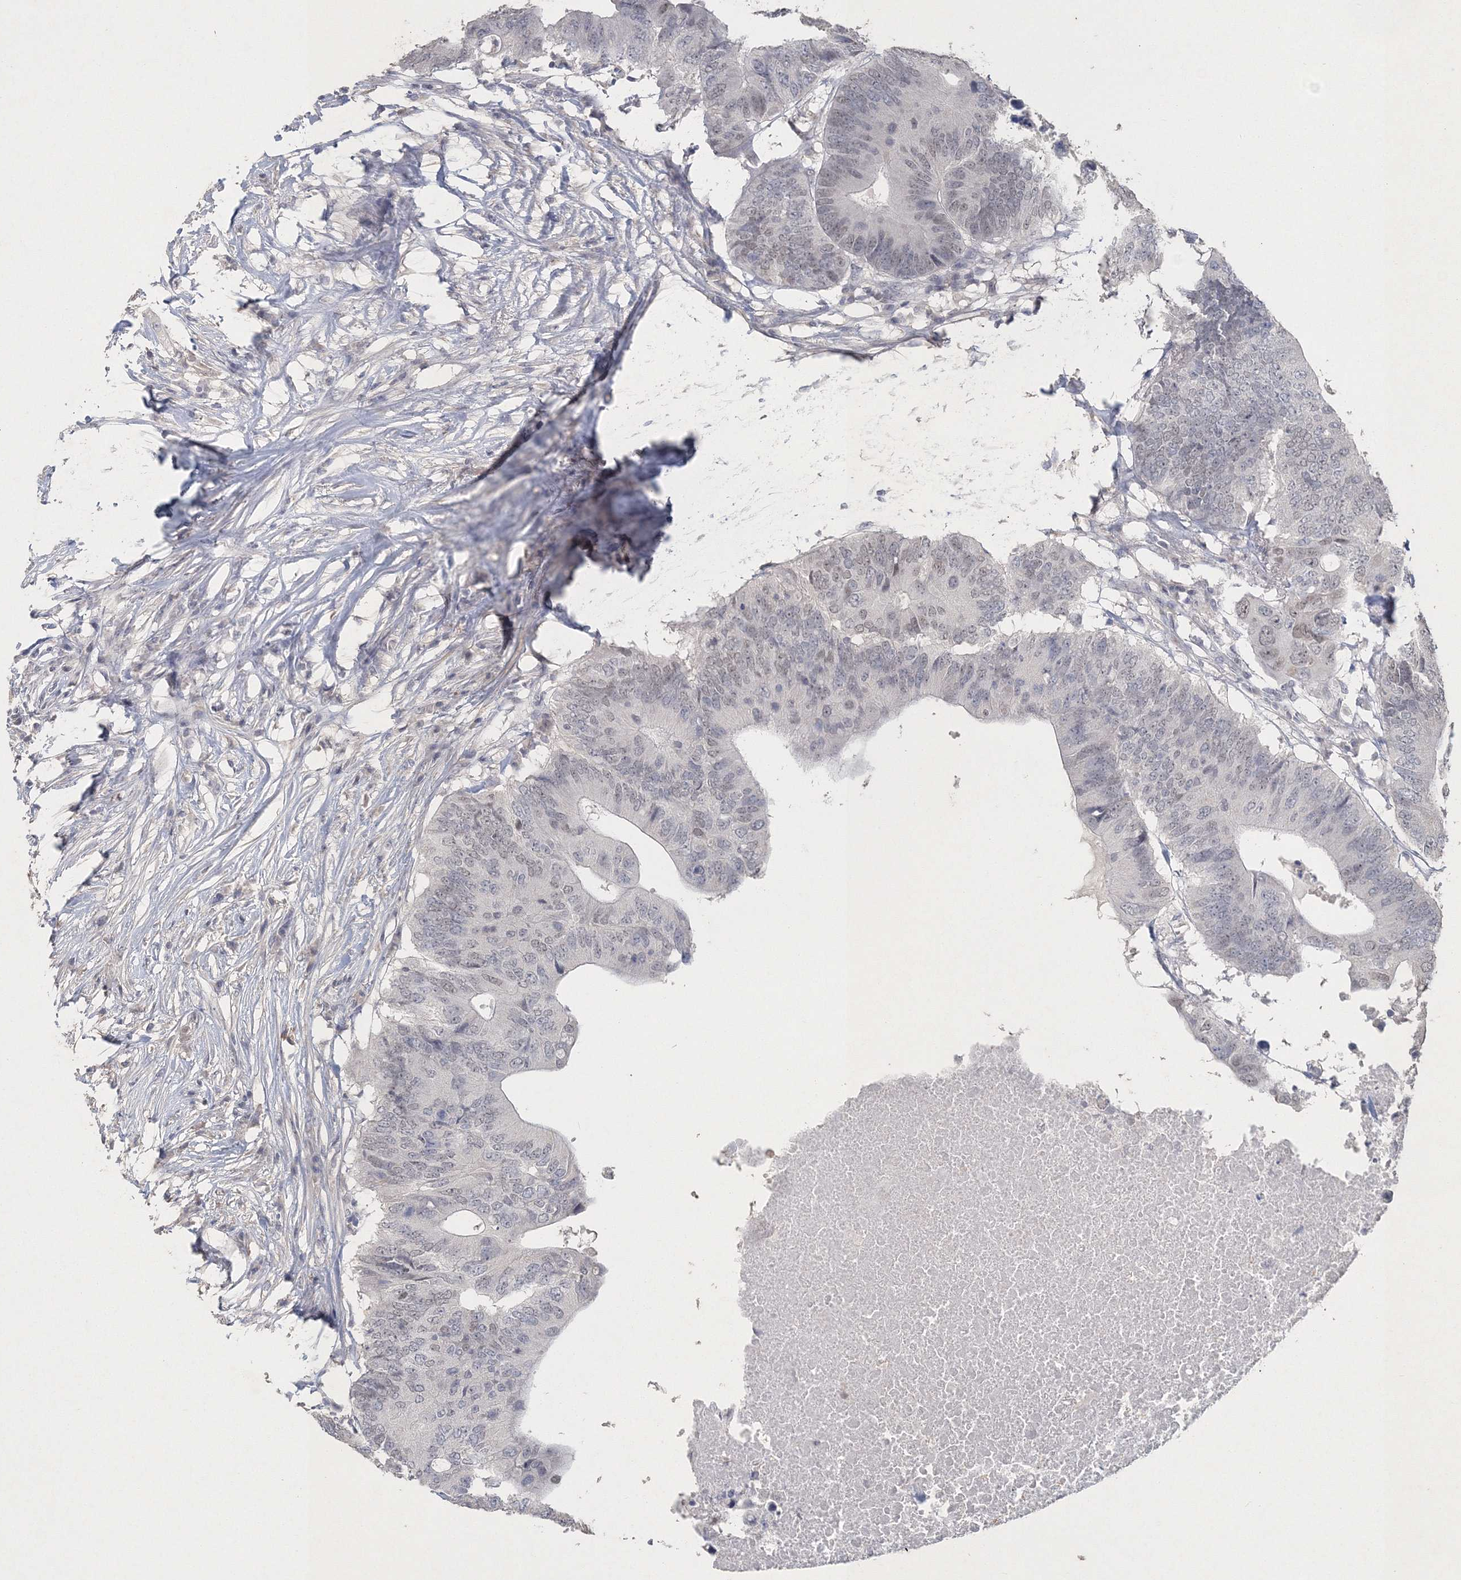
{"staining": {"intensity": "moderate", "quantity": "<25%", "location": "nuclear"}, "tissue": "colorectal cancer", "cell_type": "Tumor cells", "image_type": "cancer", "snomed": [{"axis": "morphology", "description": "Adenocarcinoma, NOS"}, {"axis": "topography", "description": "Colon"}], "caption": "Colorectal cancer was stained to show a protein in brown. There is low levels of moderate nuclear expression in about <25% of tumor cells.", "gene": "UIMC1", "patient": {"sex": "male", "age": 71}}